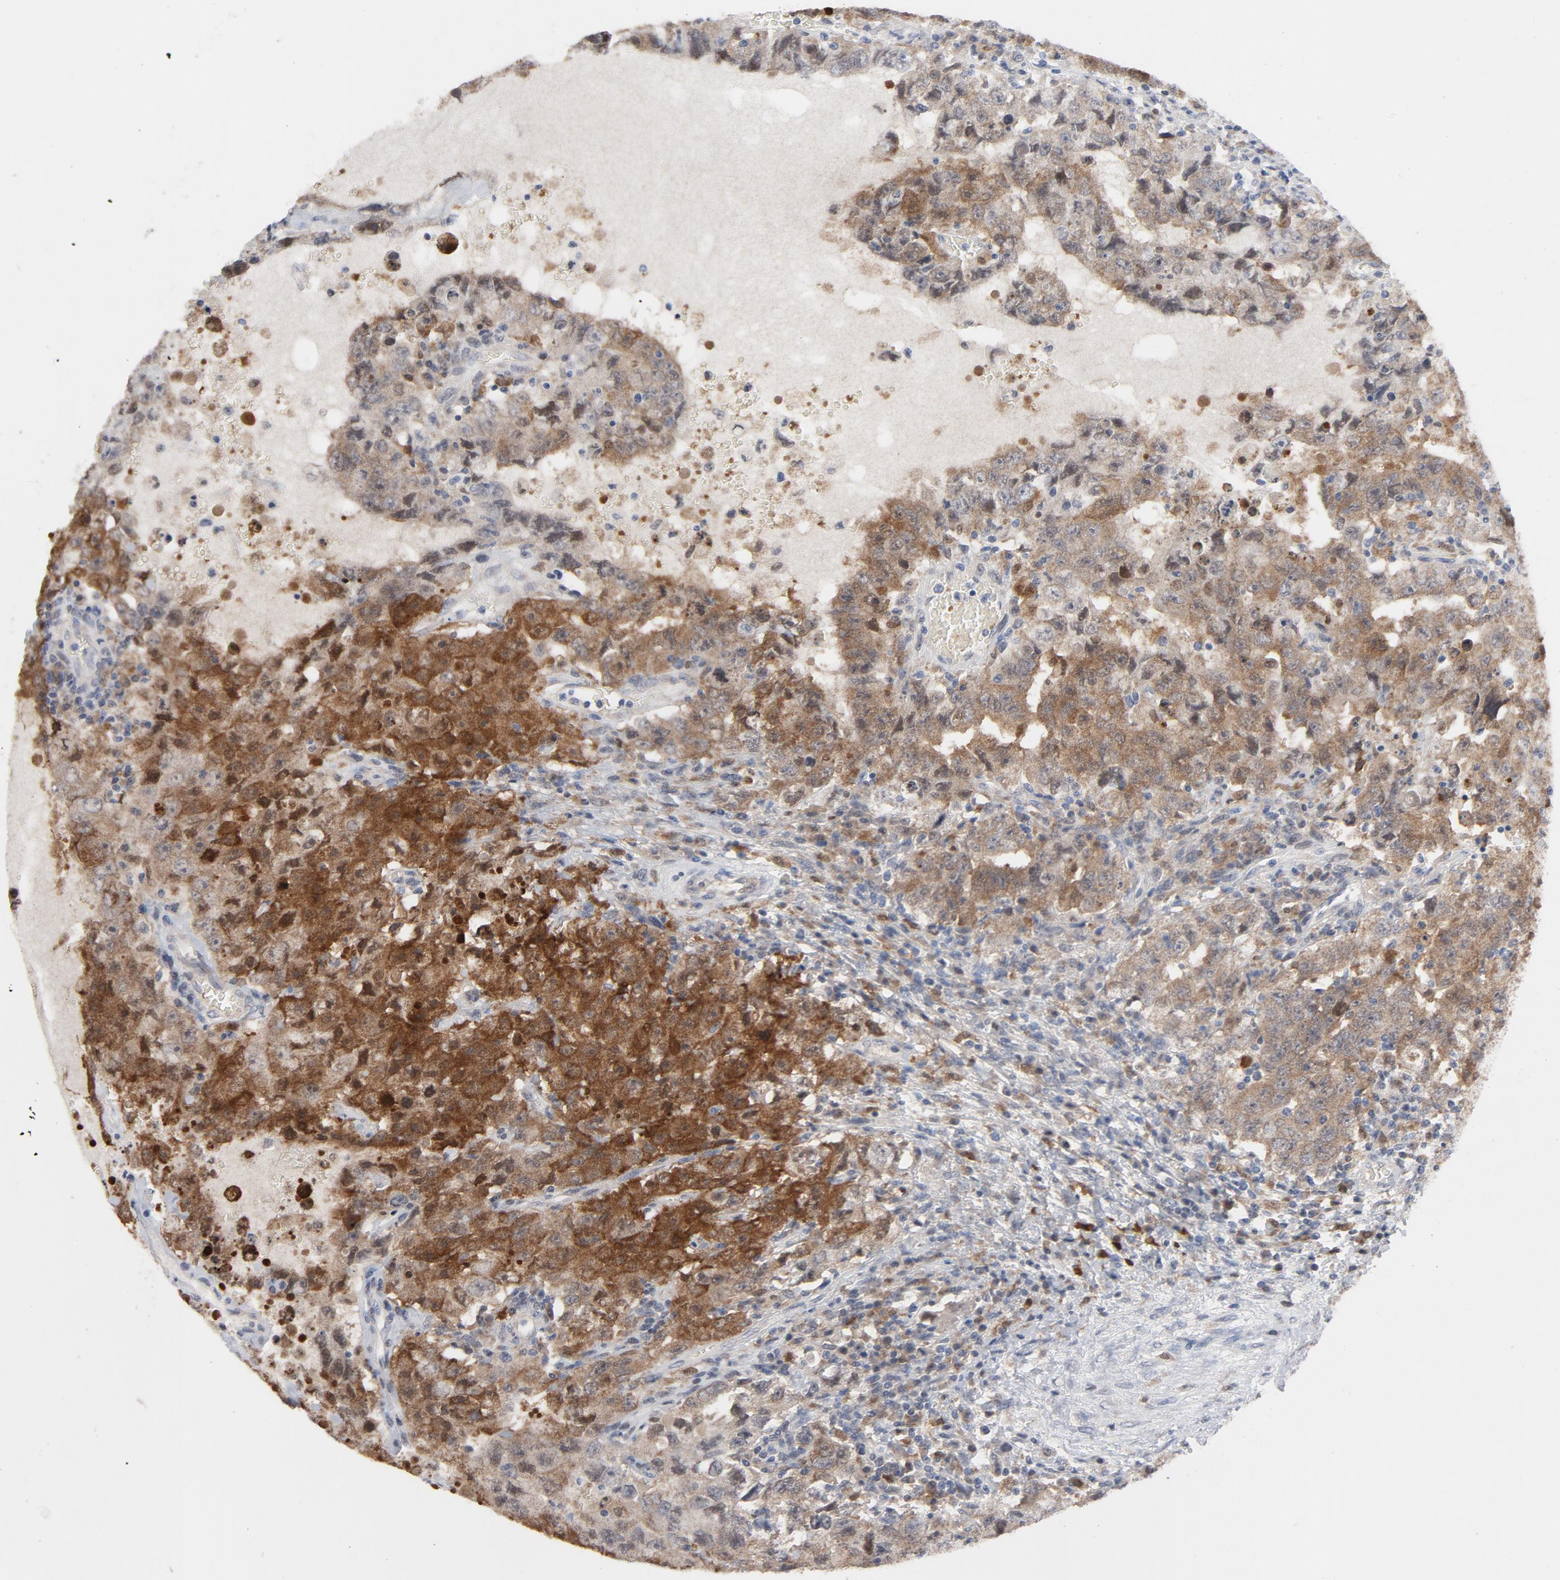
{"staining": {"intensity": "moderate", "quantity": ">75%", "location": "cytoplasmic/membranous"}, "tissue": "testis cancer", "cell_type": "Tumor cells", "image_type": "cancer", "snomed": [{"axis": "morphology", "description": "Carcinoma, Embryonal, NOS"}, {"axis": "topography", "description": "Testis"}], "caption": "Immunohistochemistry (IHC) histopathology image of neoplastic tissue: human testis embryonal carcinoma stained using IHC demonstrates medium levels of moderate protein expression localized specifically in the cytoplasmic/membranous of tumor cells, appearing as a cytoplasmic/membranous brown color.", "gene": "PRDX1", "patient": {"sex": "male", "age": 26}}